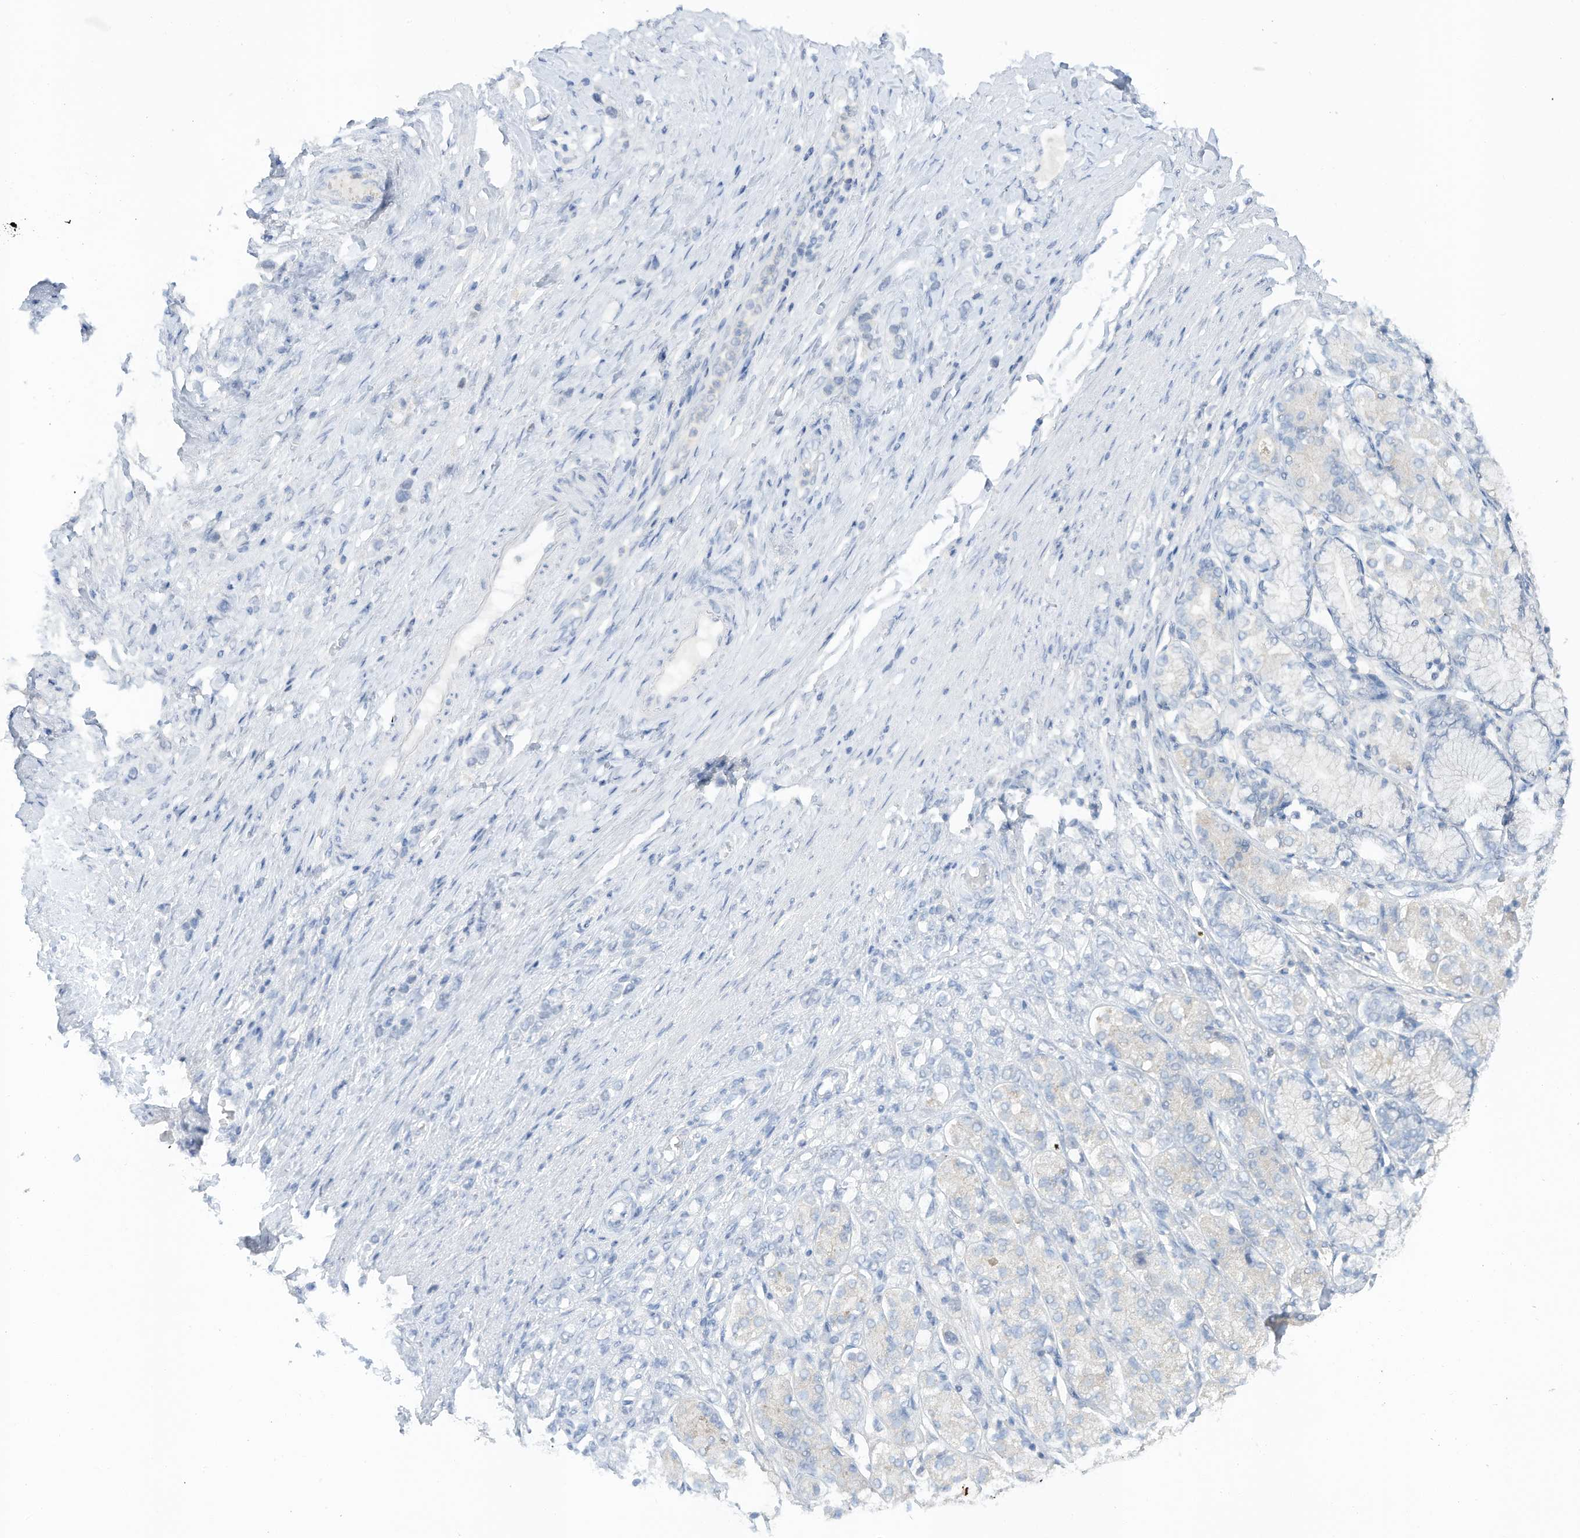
{"staining": {"intensity": "negative", "quantity": "none", "location": "none"}, "tissue": "stomach cancer", "cell_type": "Tumor cells", "image_type": "cancer", "snomed": [{"axis": "morphology", "description": "Adenocarcinoma, NOS"}, {"axis": "topography", "description": "Stomach"}], "caption": "A histopathology image of stomach cancer stained for a protein exhibits no brown staining in tumor cells.", "gene": "HAS3", "patient": {"sex": "female", "age": 65}}